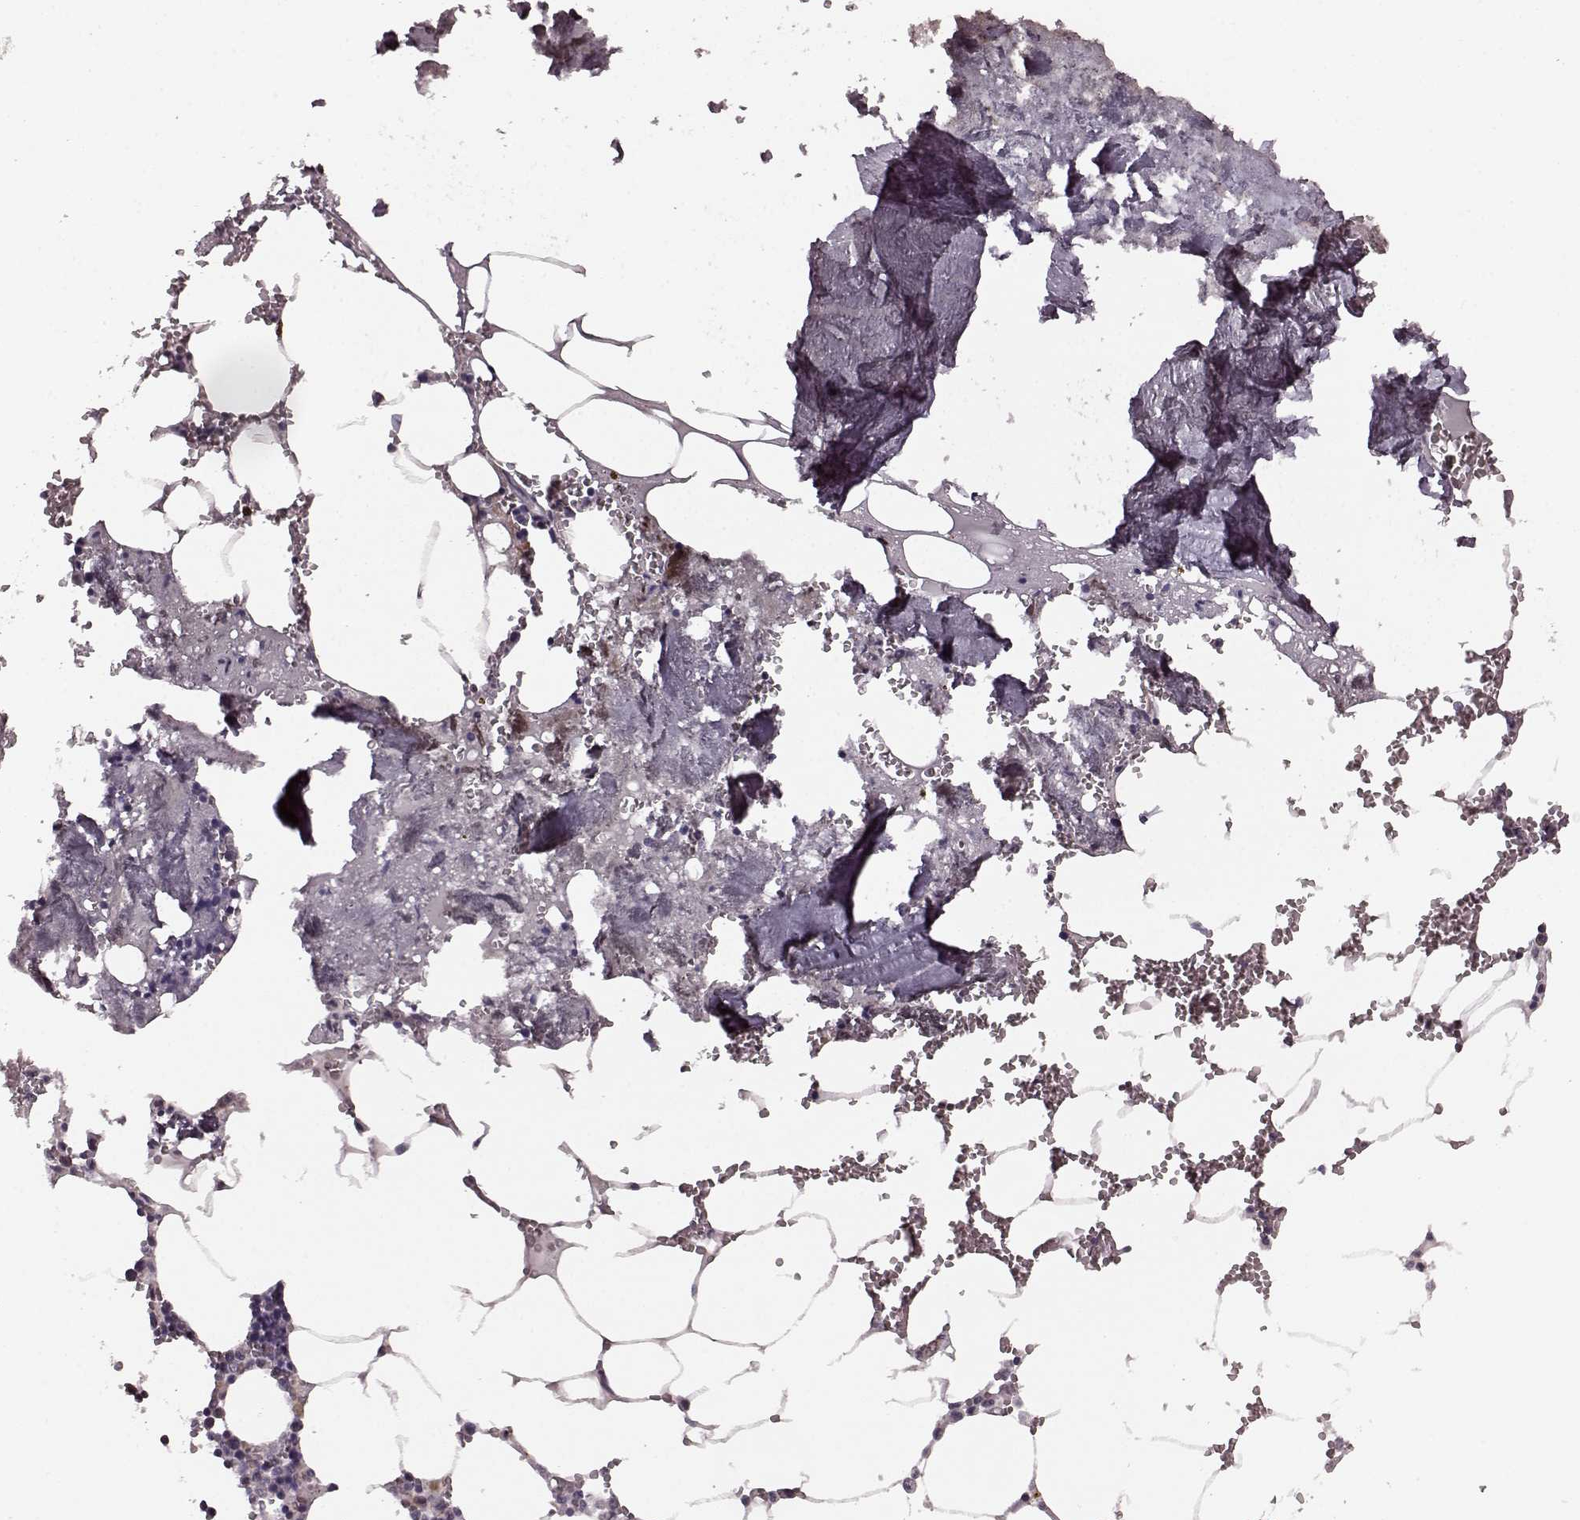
{"staining": {"intensity": "negative", "quantity": "none", "location": "none"}, "tissue": "bone marrow", "cell_type": "Hematopoietic cells", "image_type": "normal", "snomed": [{"axis": "morphology", "description": "Normal tissue, NOS"}, {"axis": "topography", "description": "Bone marrow"}], "caption": "The photomicrograph shows no significant staining in hematopoietic cells of bone marrow.", "gene": "PLCB4", "patient": {"sex": "male", "age": 54}}